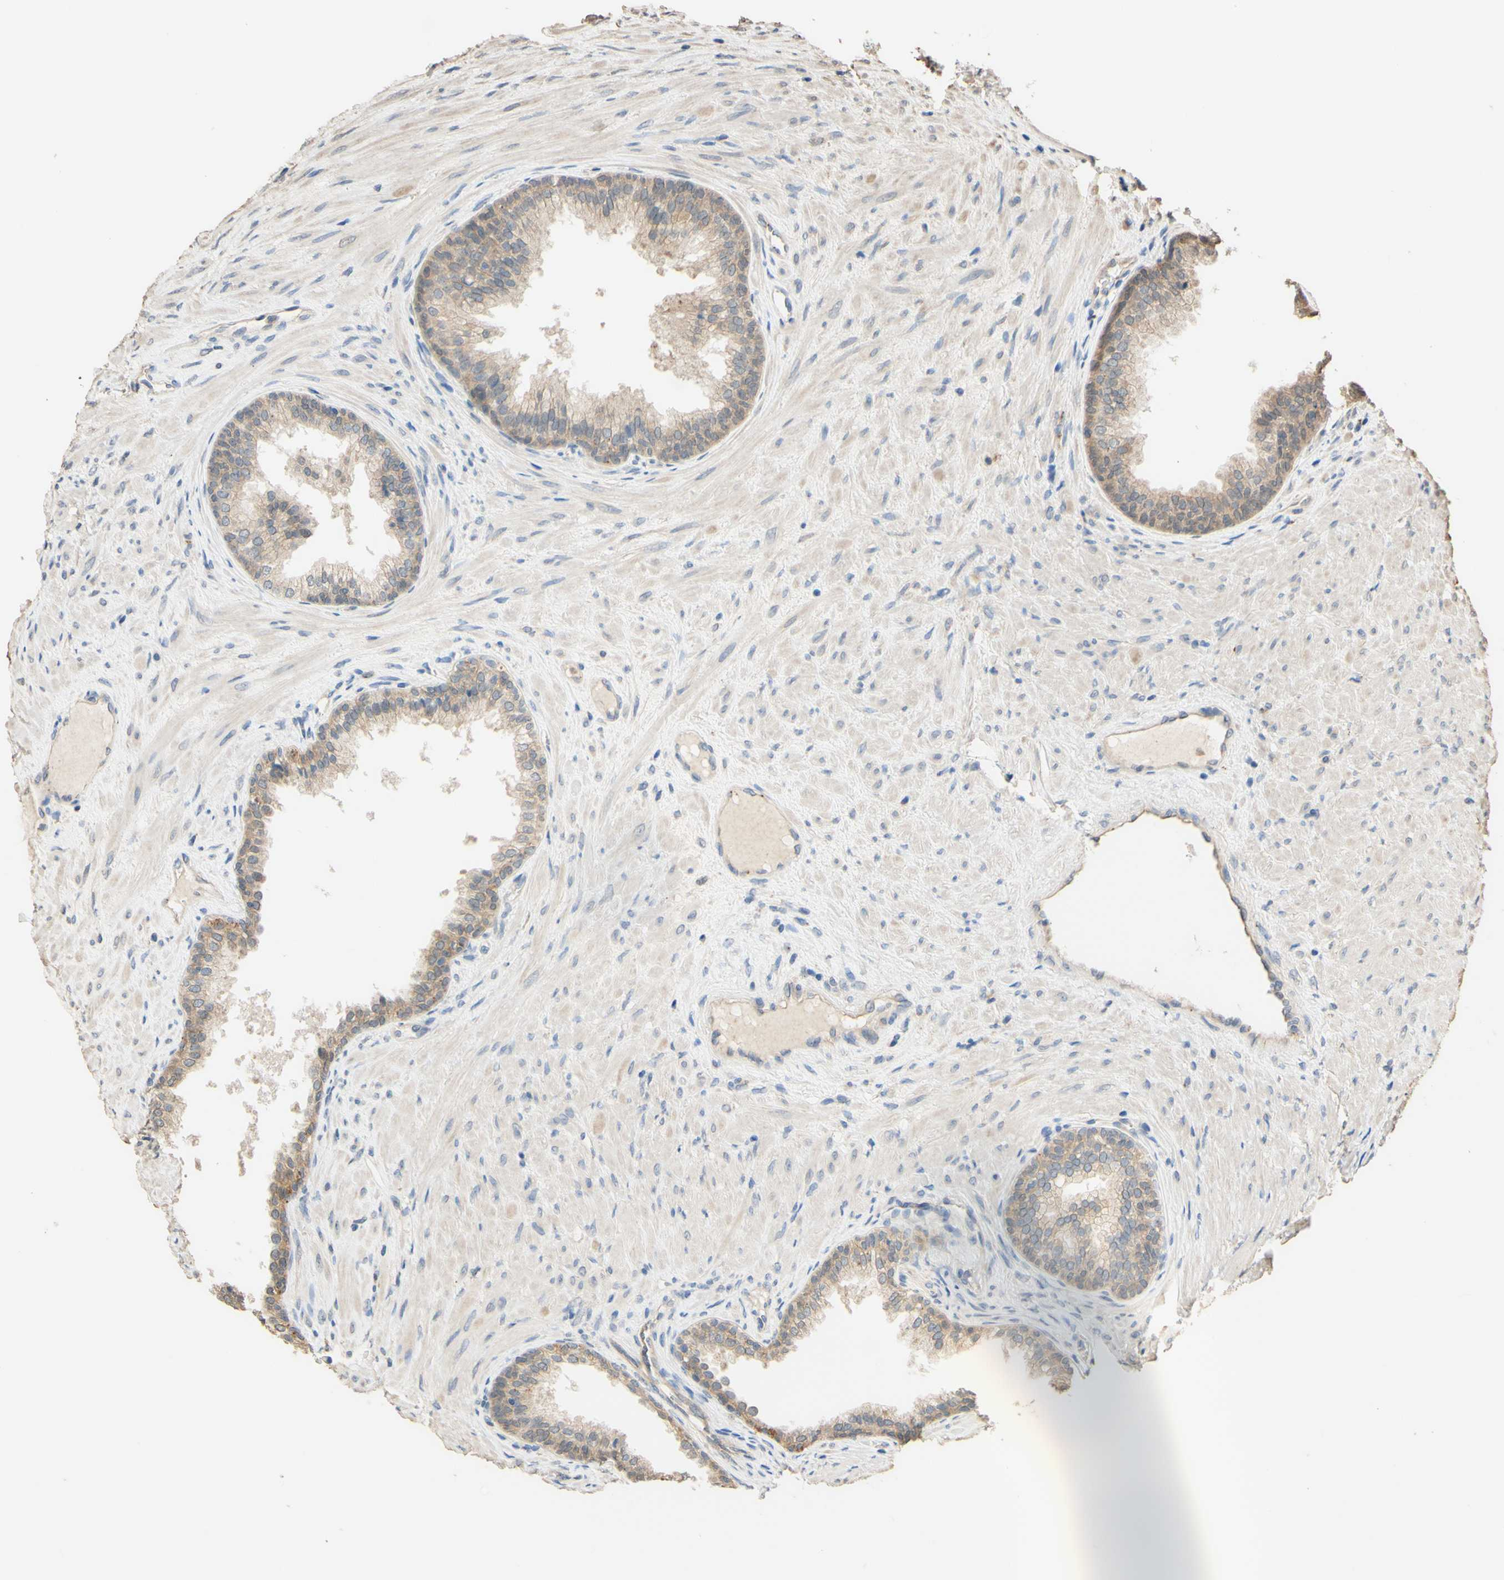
{"staining": {"intensity": "weak", "quantity": ">75%", "location": "cytoplasmic/membranous"}, "tissue": "prostate", "cell_type": "Glandular cells", "image_type": "normal", "snomed": [{"axis": "morphology", "description": "Normal tissue, NOS"}, {"axis": "topography", "description": "Prostate"}], "caption": "Immunohistochemical staining of normal prostate exhibits >75% levels of weak cytoplasmic/membranous protein expression in approximately >75% of glandular cells.", "gene": "SMIM19", "patient": {"sex": "male", "age": 76}}